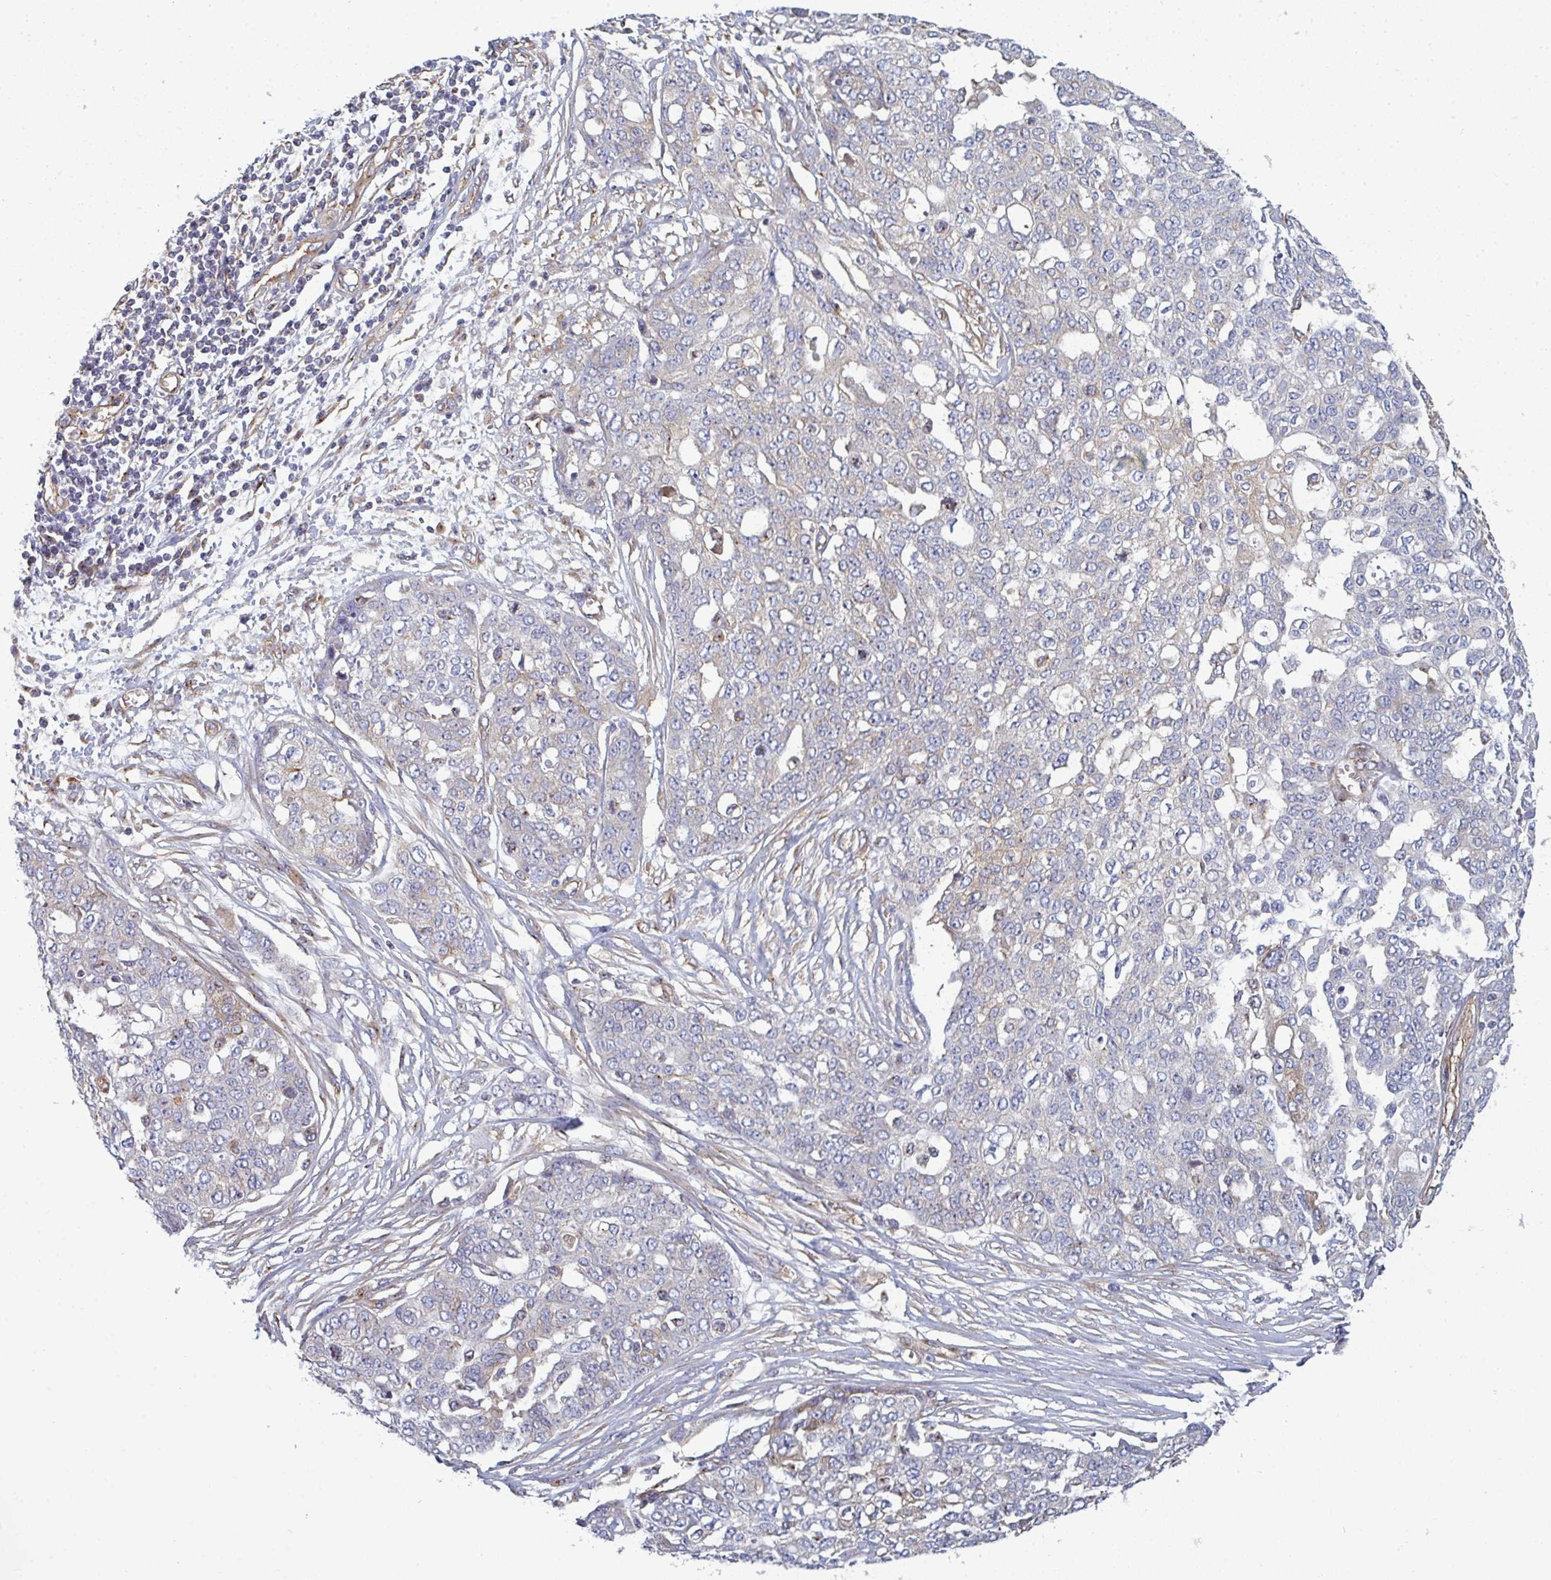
{"staining": {"intensity": "negative", "quantity": "none", "location": "none"}, "tissue": "ovarian cancer", "cell_type": "Tumor cells", "image_type": "cancer", "snomed": [{"axis": "morphology", "description": "Cystadenocarcinoma, serous, NOS"}, {"axis": "topography", "description": "Soft tissue"}, {"axis": "topography", "description": "Ovary"}], "caption": "This is an IHC micrograph of human ovarian cancer. There is no expression in tumor cells.", "gene": "DYNC1I2", "patient": {"sex": "female", "age": 57}}